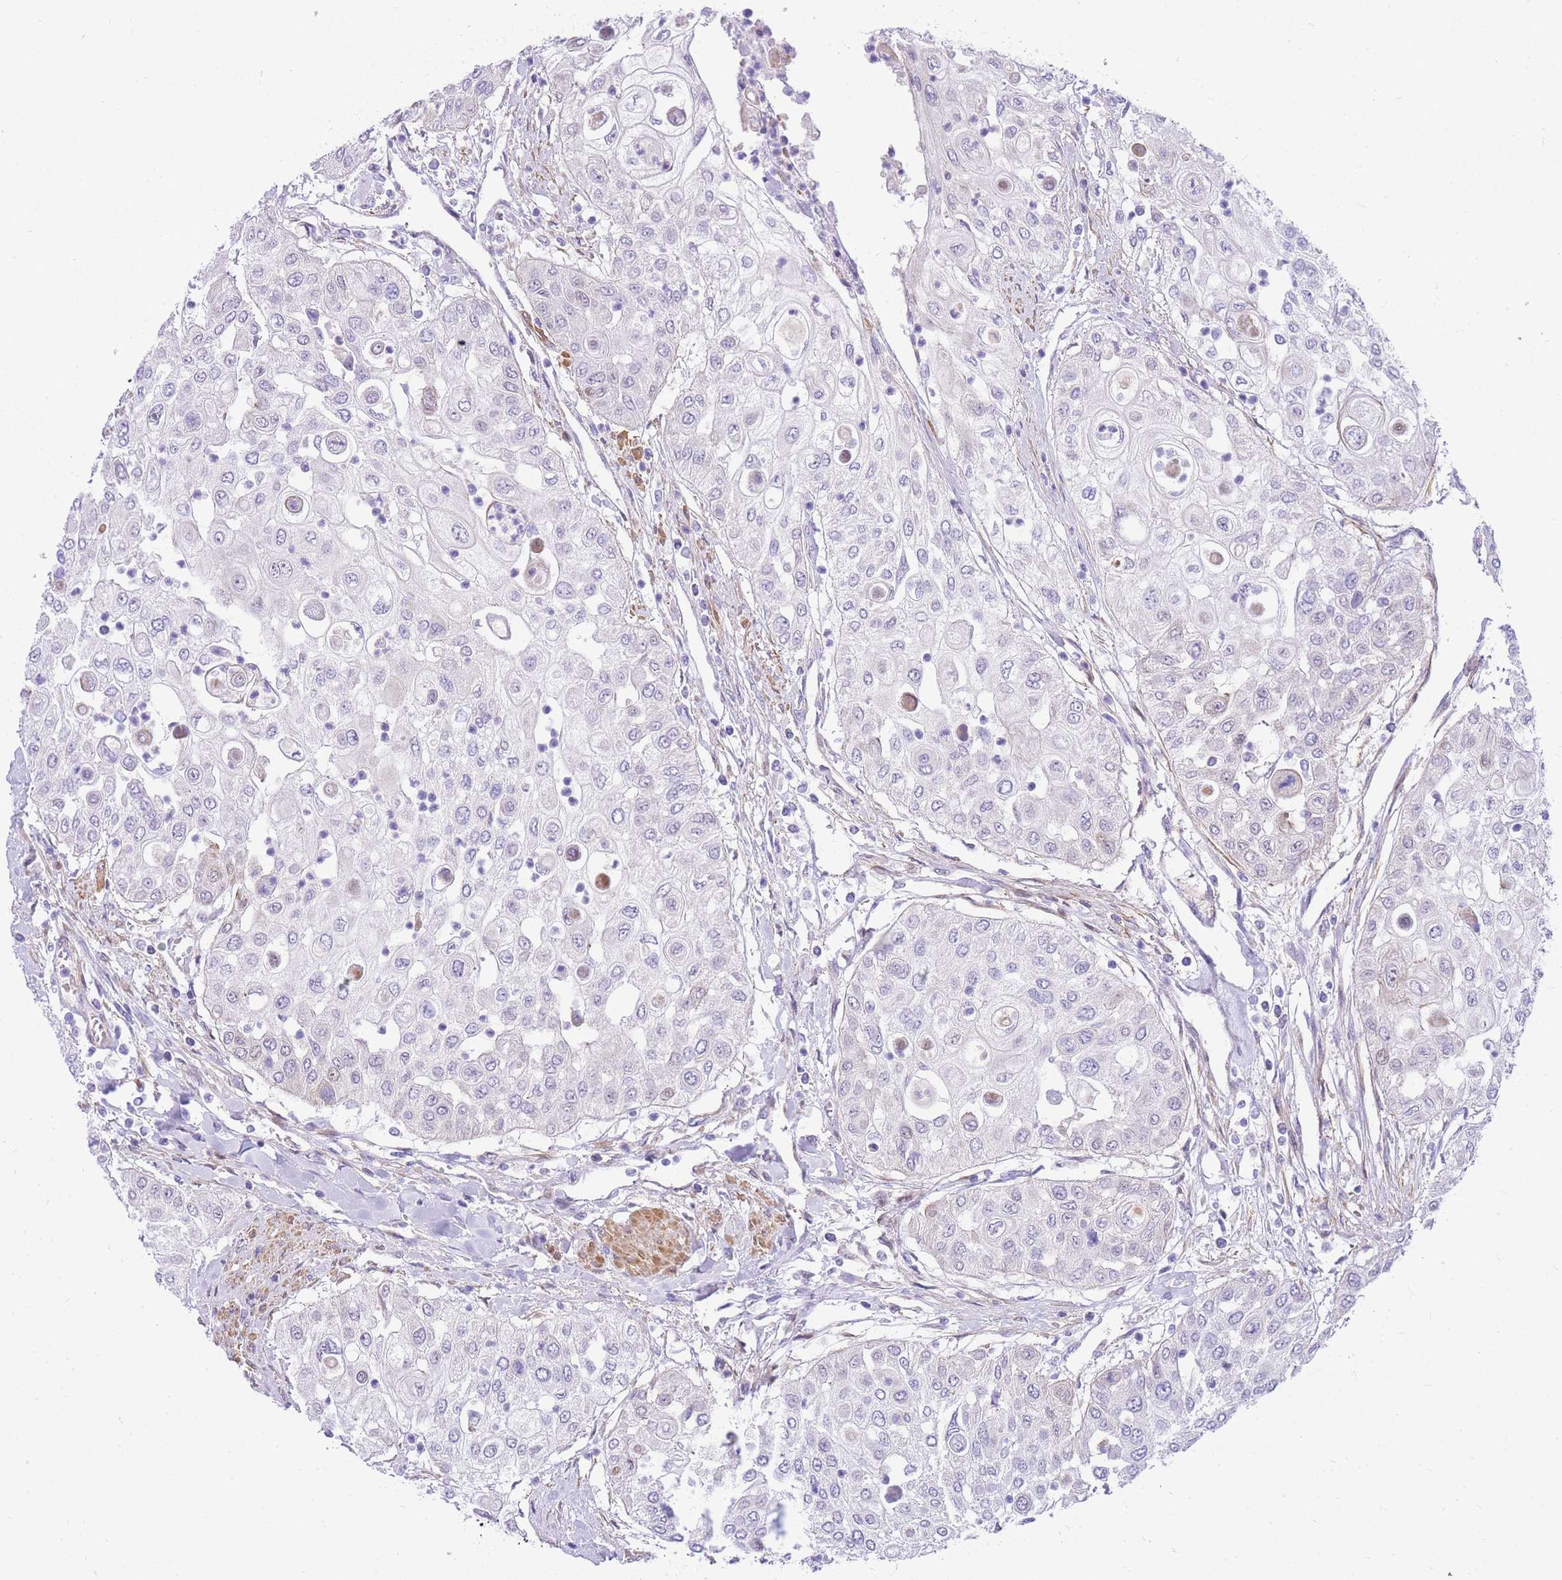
{"staining": {"intensity": "negative", "quantity": "none", "location": "none"}, "tissue": "urothelial cancer", "cell_type": "Tumor cells", "image_type": "cancer", "snomed": [{"axis": "morphology", "description": "Urothelial carcinoma, High grade"}, {"axis": "topography", "description": "Urinary bladder"}], "caption": "Histopathology image shows no significant protein staining in tumor cells of urothelial cancer.", "gene": "S100PBP", "patient": {"sex": "female", "age": 79}}